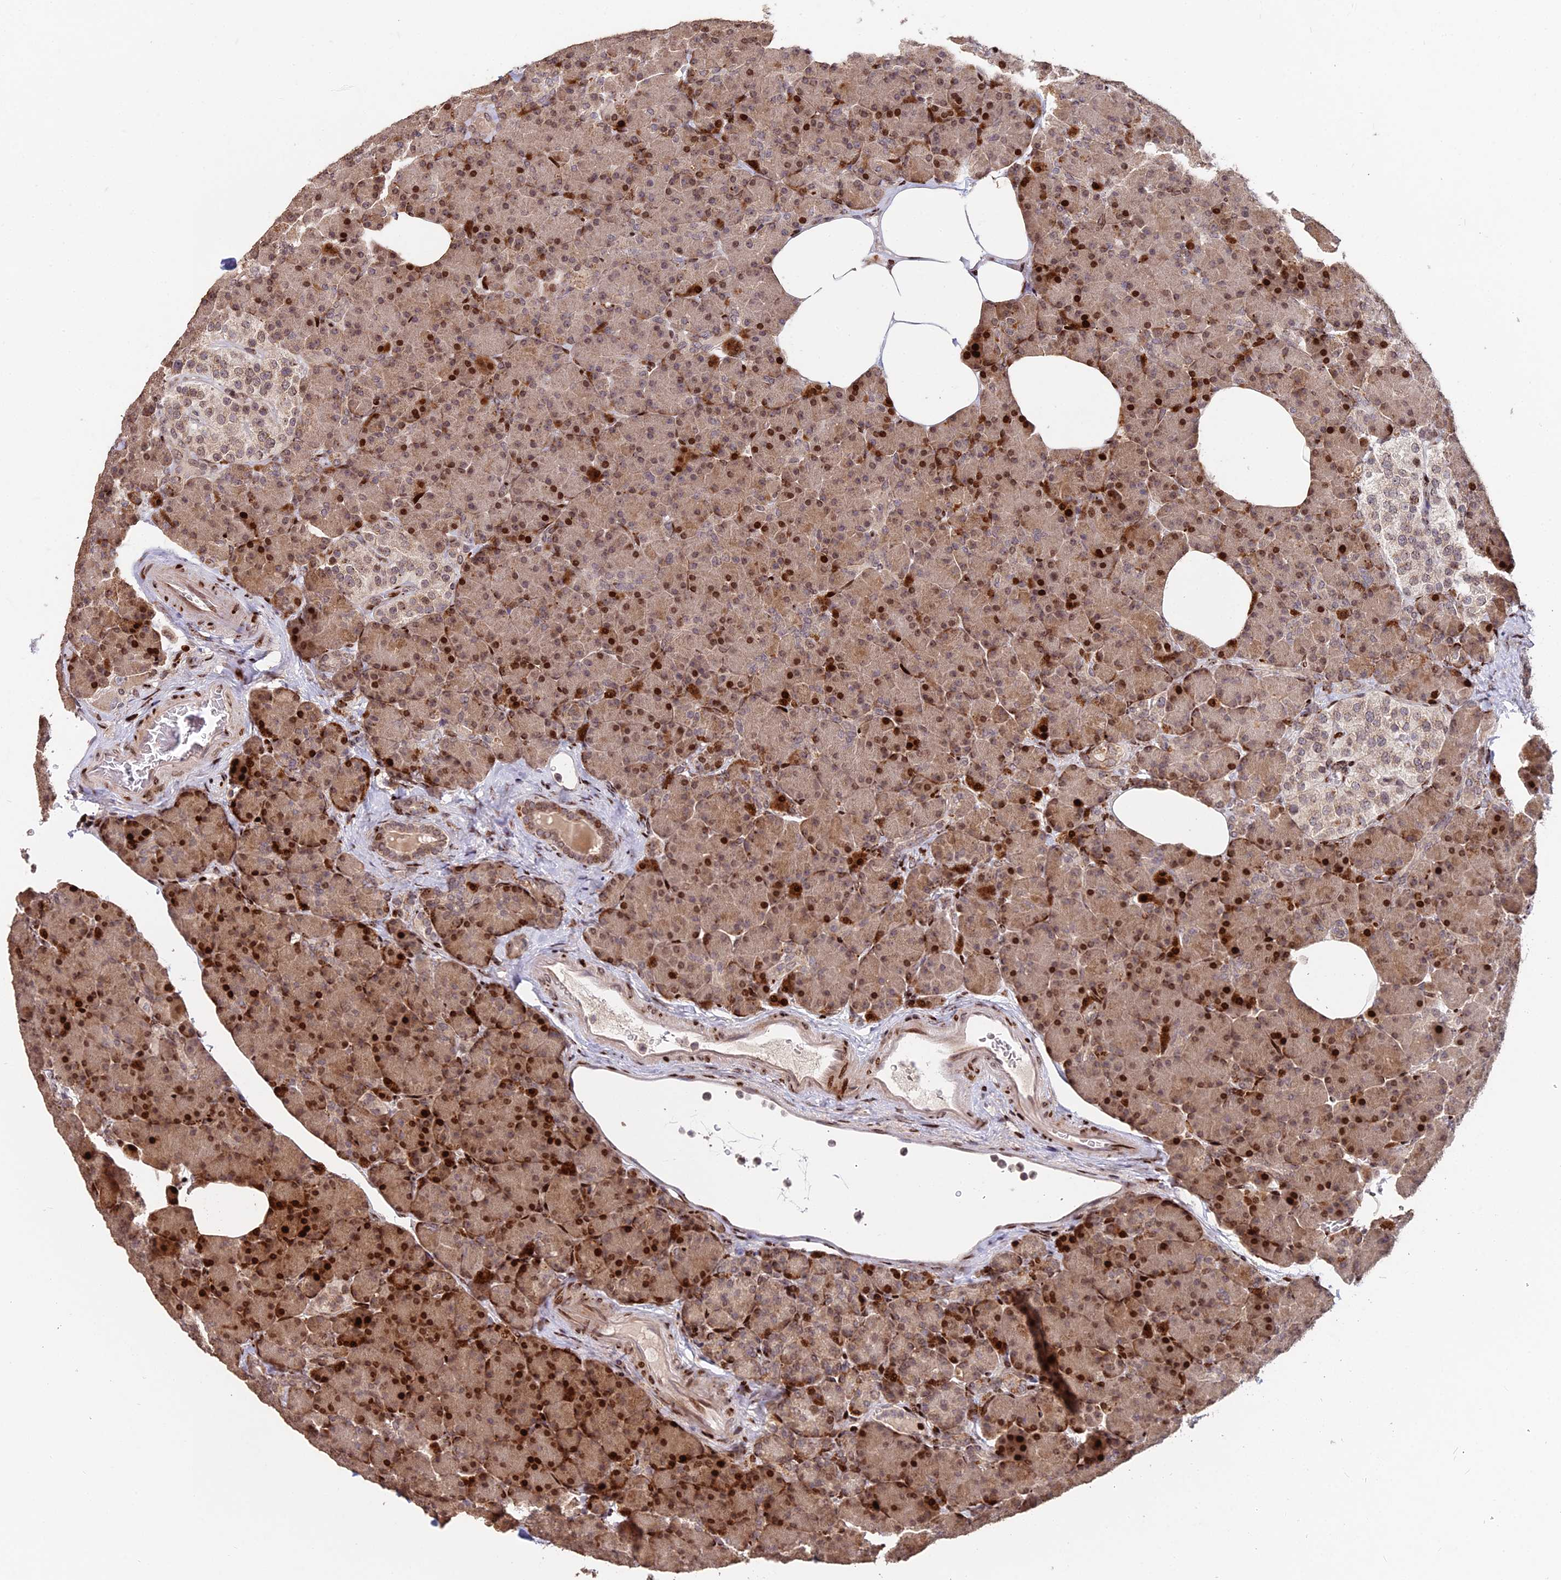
{"staining": {"intensity": "strong", "quantity": "25%-75%", "location": "nuclear"}, "tissue": "pancreas", "cell_type": "Exocrine glandular cells", "image_type": "normal", "snomed": [{"axis": "morphology", "description": "Normal tissue, NOS"}, {"axis": "topography", "description": "Pancreas"}], "caption": "Protein staining of benign pancreas shows strong nuclear positivity in about 25%-75% of exocrine glandular cells.", "gene": "RBMS2", "patient": {"sex": "female", "age": 43}}